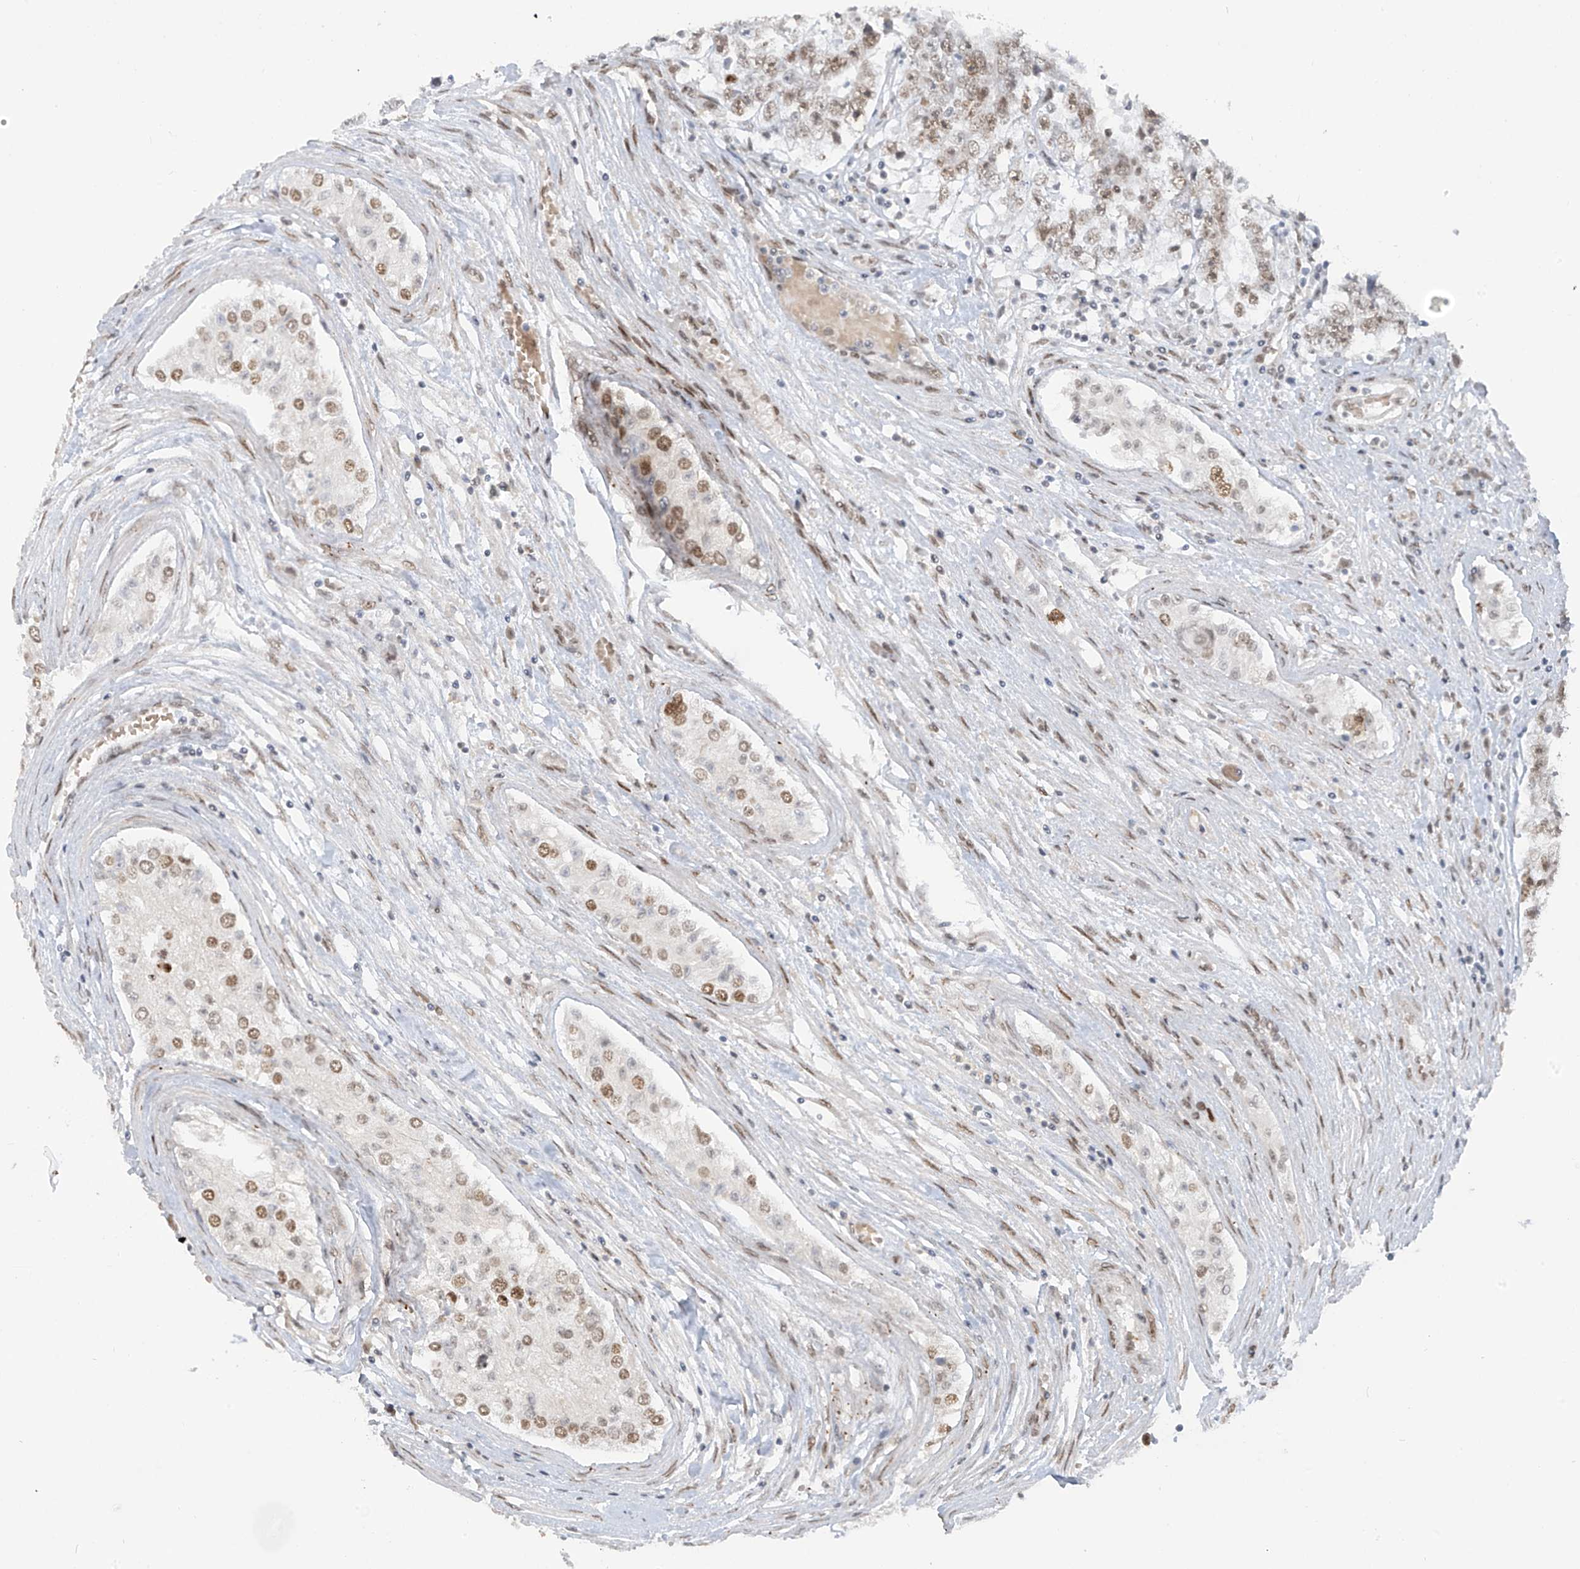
{"staining": {"intensity": "weak", "quantity": ">75%", "location": "nuclear"}, "tissue": "testis cancer", "cell_type": "Tumor cells", "image_type": "cancer", "snomed": [{"axis": "morphology", "description": "Carcinoma, Embryonal, NOS"}, {"axis": "topography", "description": "Testis"}], "caption": "The histopathology image demonstrates a brown stain indicating the presence of a protein in the nuclear of tumor cells in testis embryonal carcinoma.", "gene": "MCM9", "patient": {"sex": "male", "age": 25}}